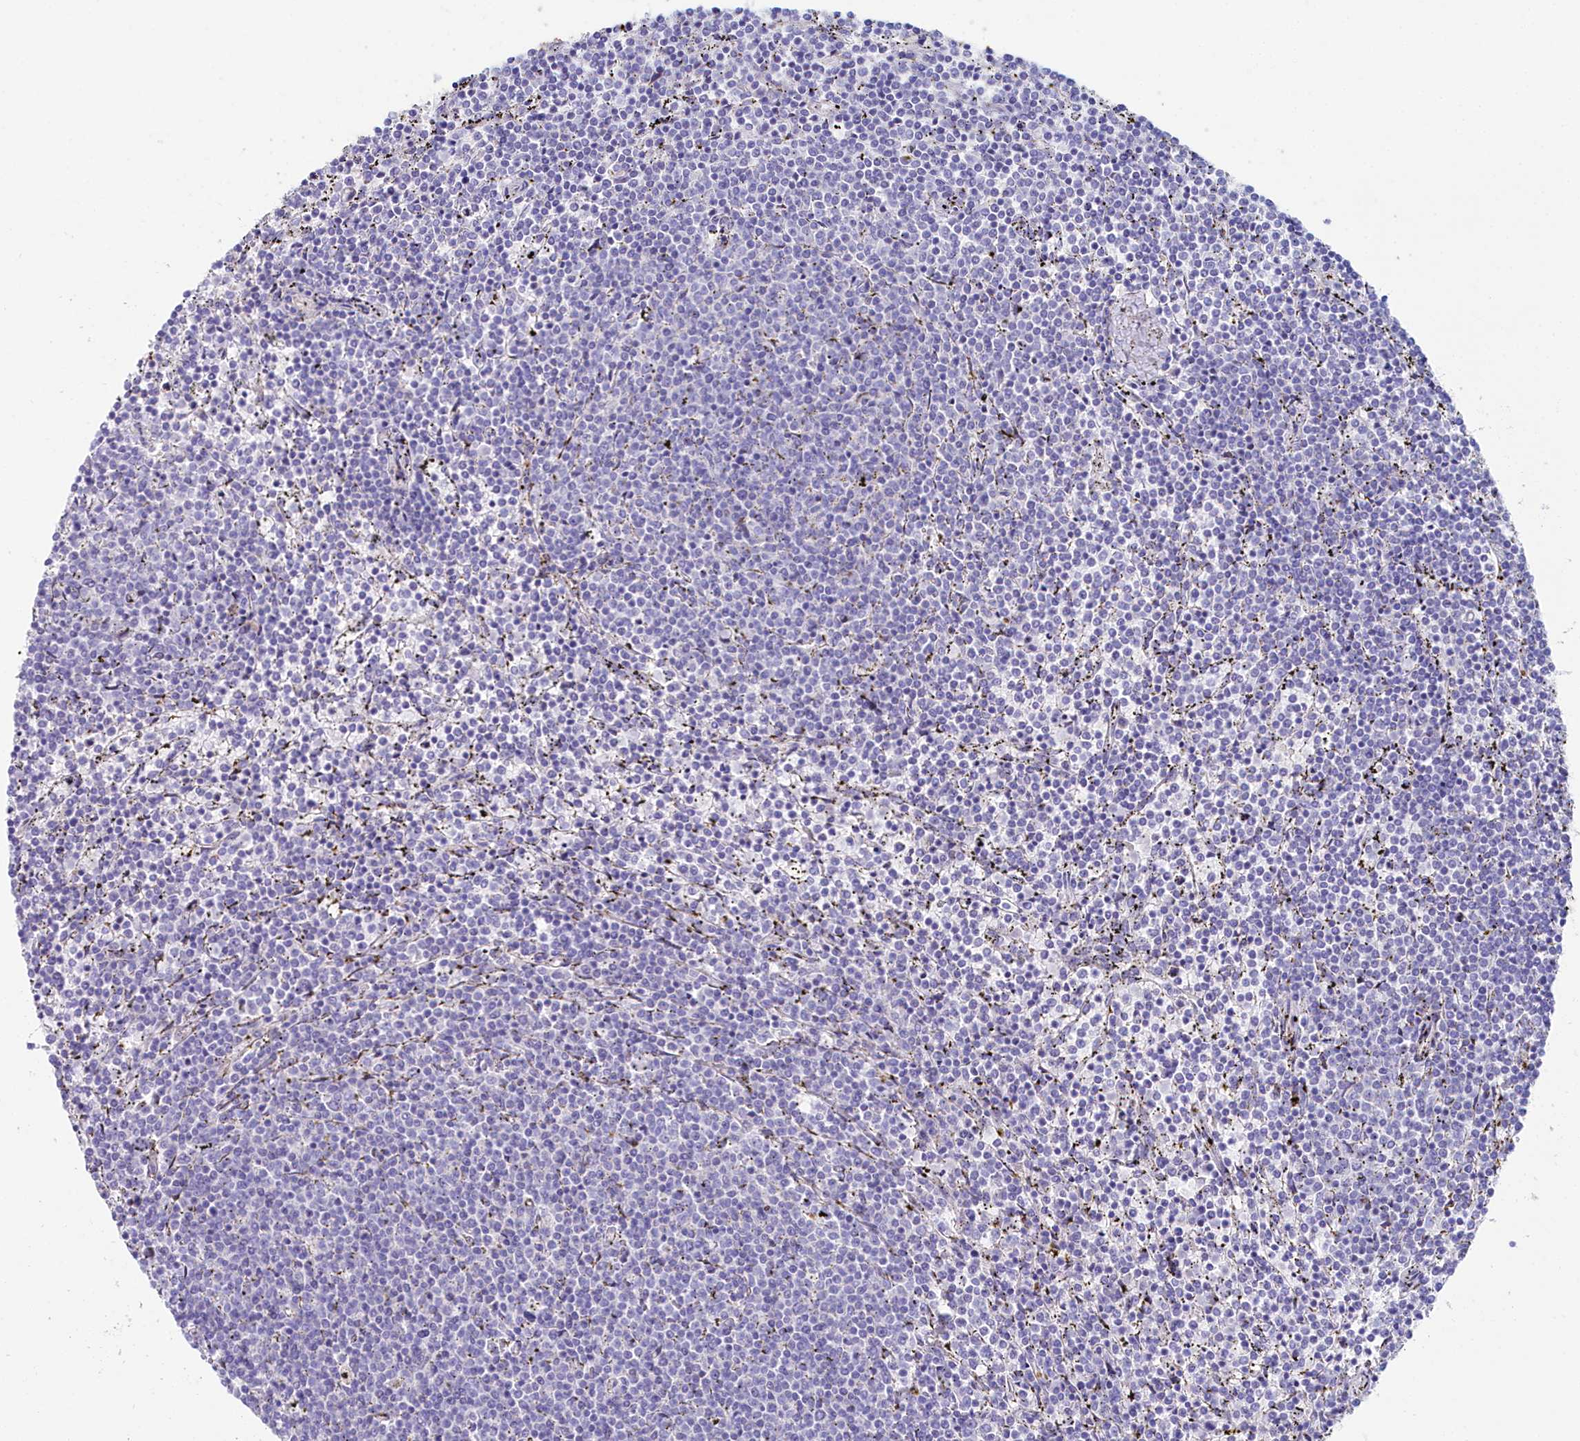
{"staining": {"intensity": "negative", "quantity": "none", "location": "none"}, "tissue": "lymphoma", "cell_type": "Tumor cells", "image_type": "cancer", "snomed": [{"axis": "morphology", "description": "Malignant lymphoma, non-Hodgkin's type, Low grade"}, {"axis": "topography", "description": "Spleen"}], "caption": "There is no significant staining in tumor cells of lymphoma.", "gene": "SLC49A3", "patient": {"sex": "female", "age": 50}}